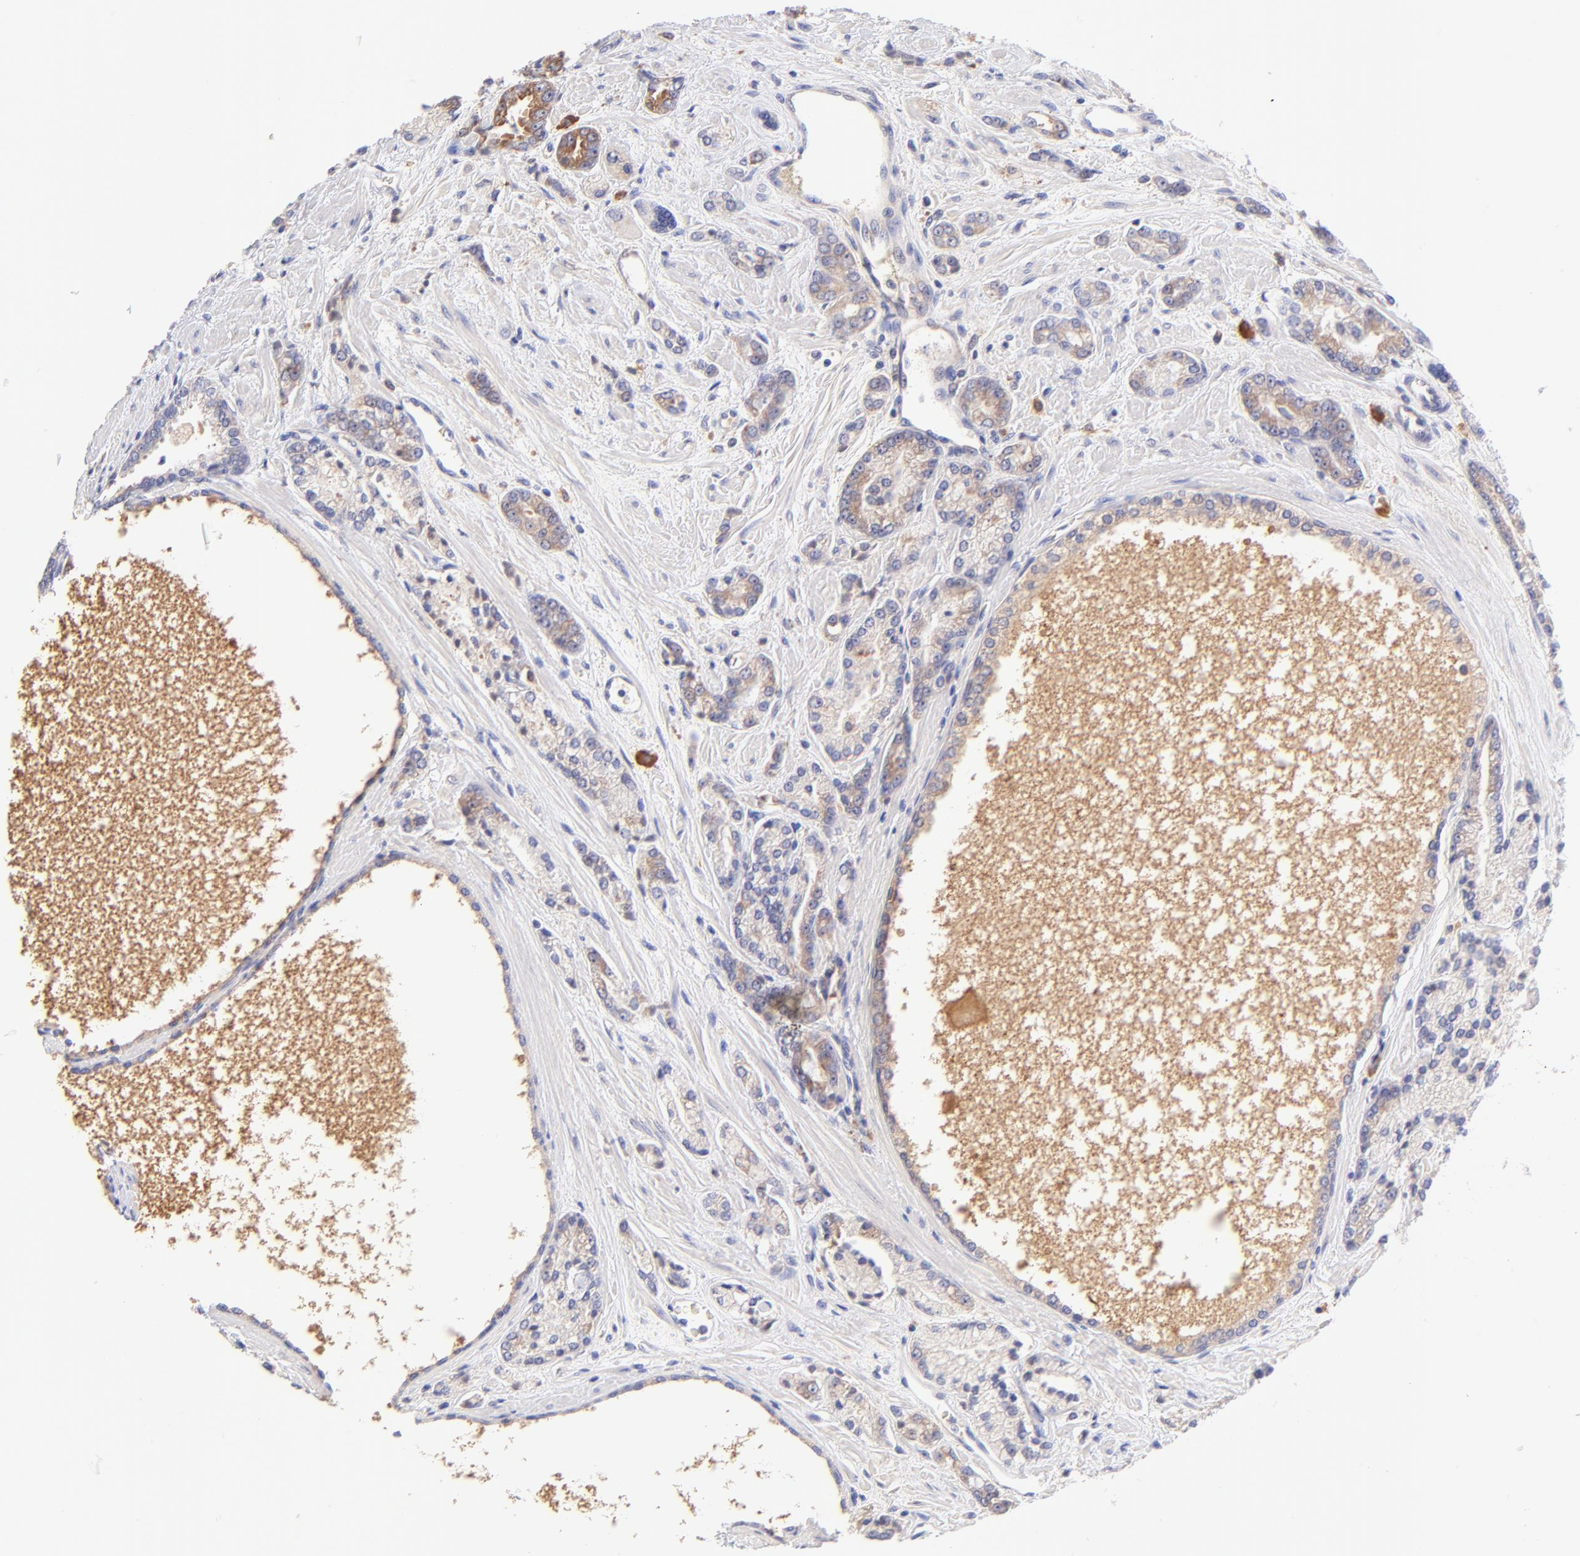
{"staining": {"intensity": "moderate", "quantity": ">75%", "location": "cytoplasmic/membranous"}, "tissue": "prostate cancer", "cell_type": "Tumor cells", "image_type": "cancer", "snomed": [{"axis": "morphology", "description": "Adenocarcinoma, High grade"}, {"axis": "topography", "description": "Prostate"}], "caption": "Approximately >75% of tumor cells in human prostate cancer exhibit moderate cytoplasmic/membranous protein positivity as visualized by brown immunohistochemical staining.", "gene": "RPL11", "patient": {"sex": "male", "age": 71}}